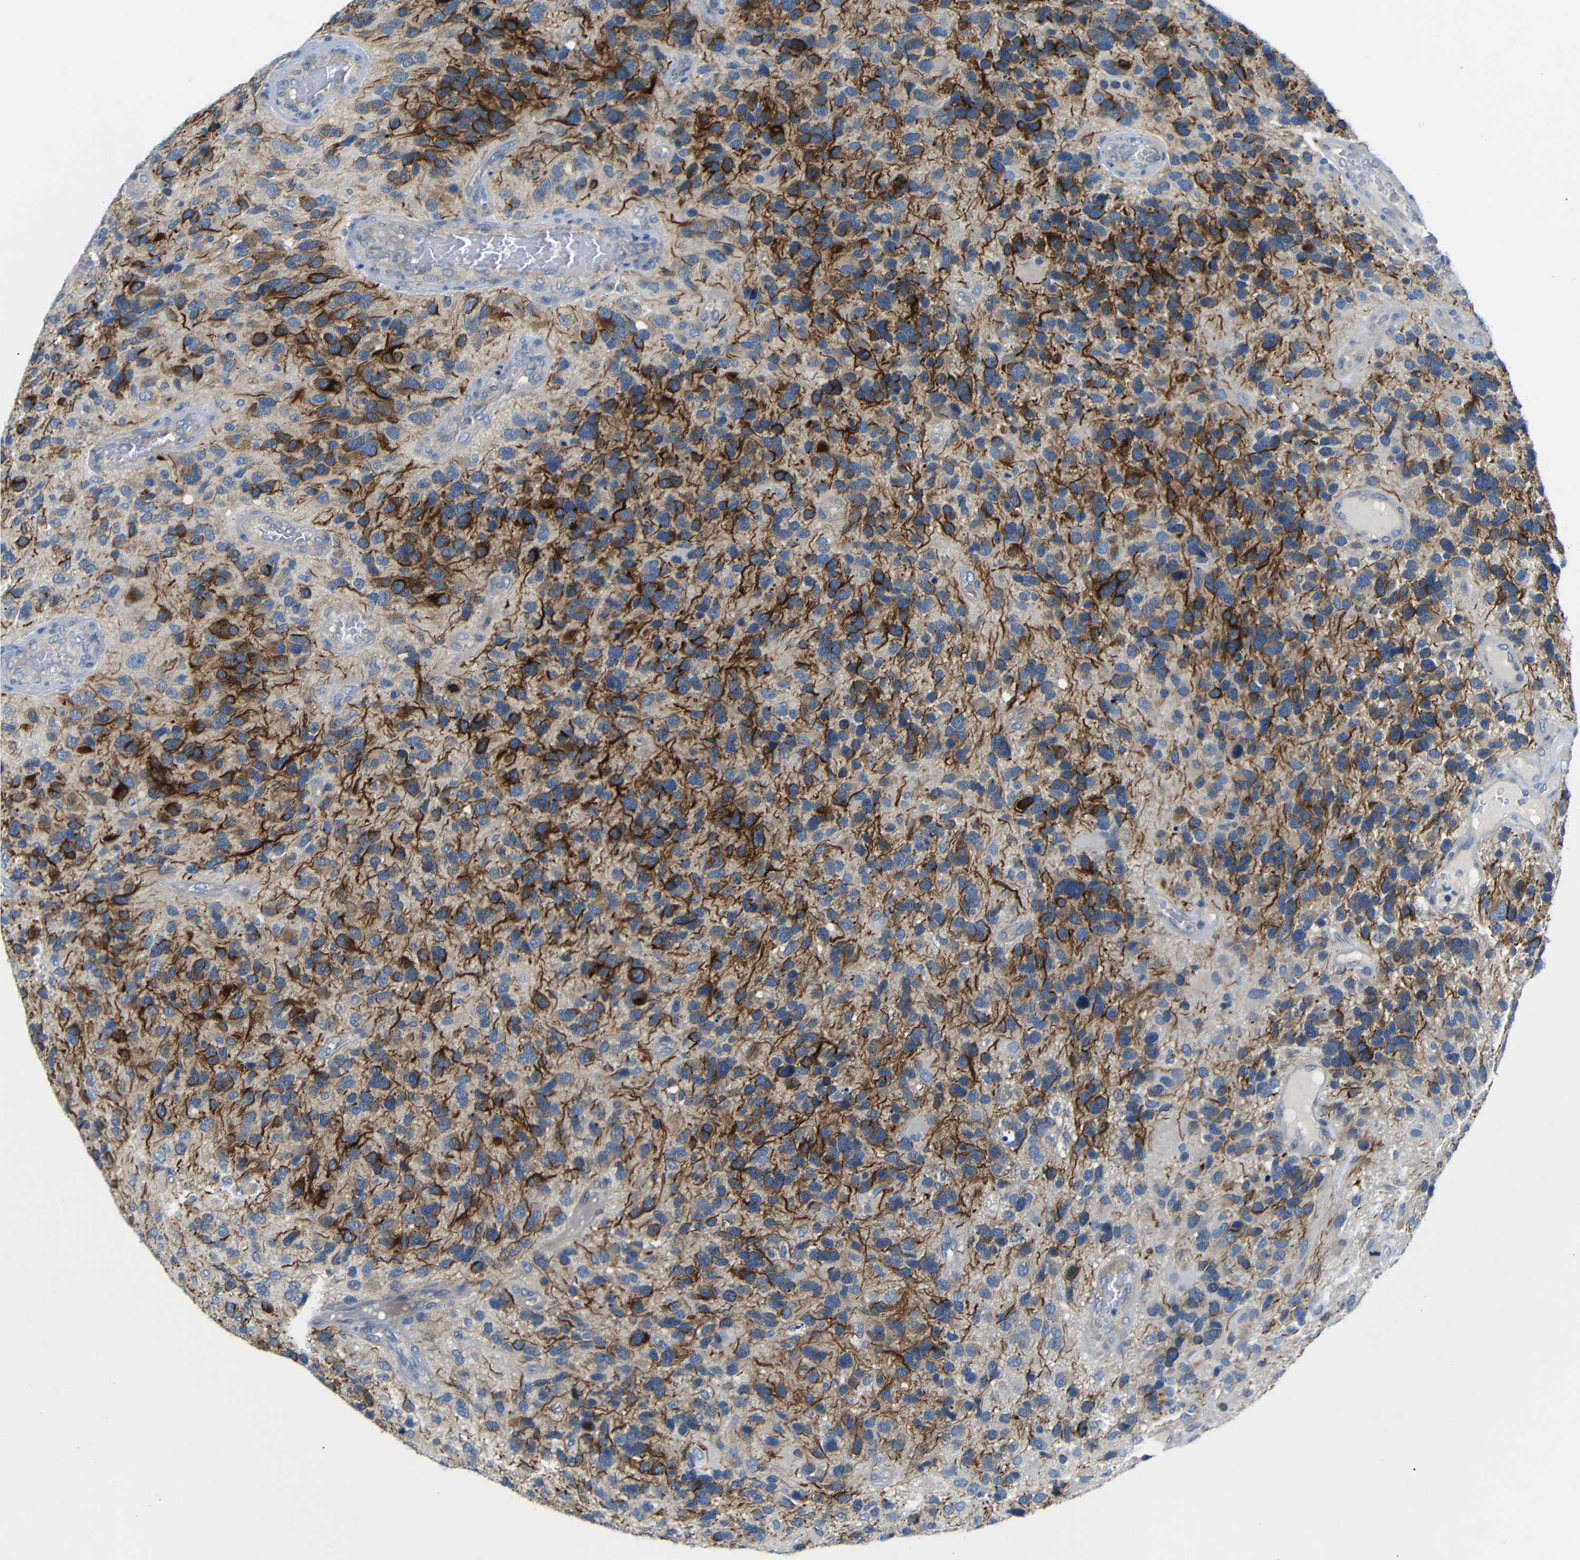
{"staining": {"intensity": "strong", "quantity": "25%-75%", "location": "cytoplasmic/membranous"}, "tissue": "glioma", "cell_type": "Tumor cells", "image_type": "cancer", "snomed": [{"axis": "morphology", "description": "Glioma, malignant, High grade"}, {"axis": "topography", "description": "Brain"}], "caption": "About 25%-75% of tumor cells in human malignant glioma (high-grade) demonstrate strong cytoplasmic/membranous protein expression as visualized by brown immunohistochemical staining.", "gene": "DCP1A", "patient": {"sex": "female", "age": 58}}